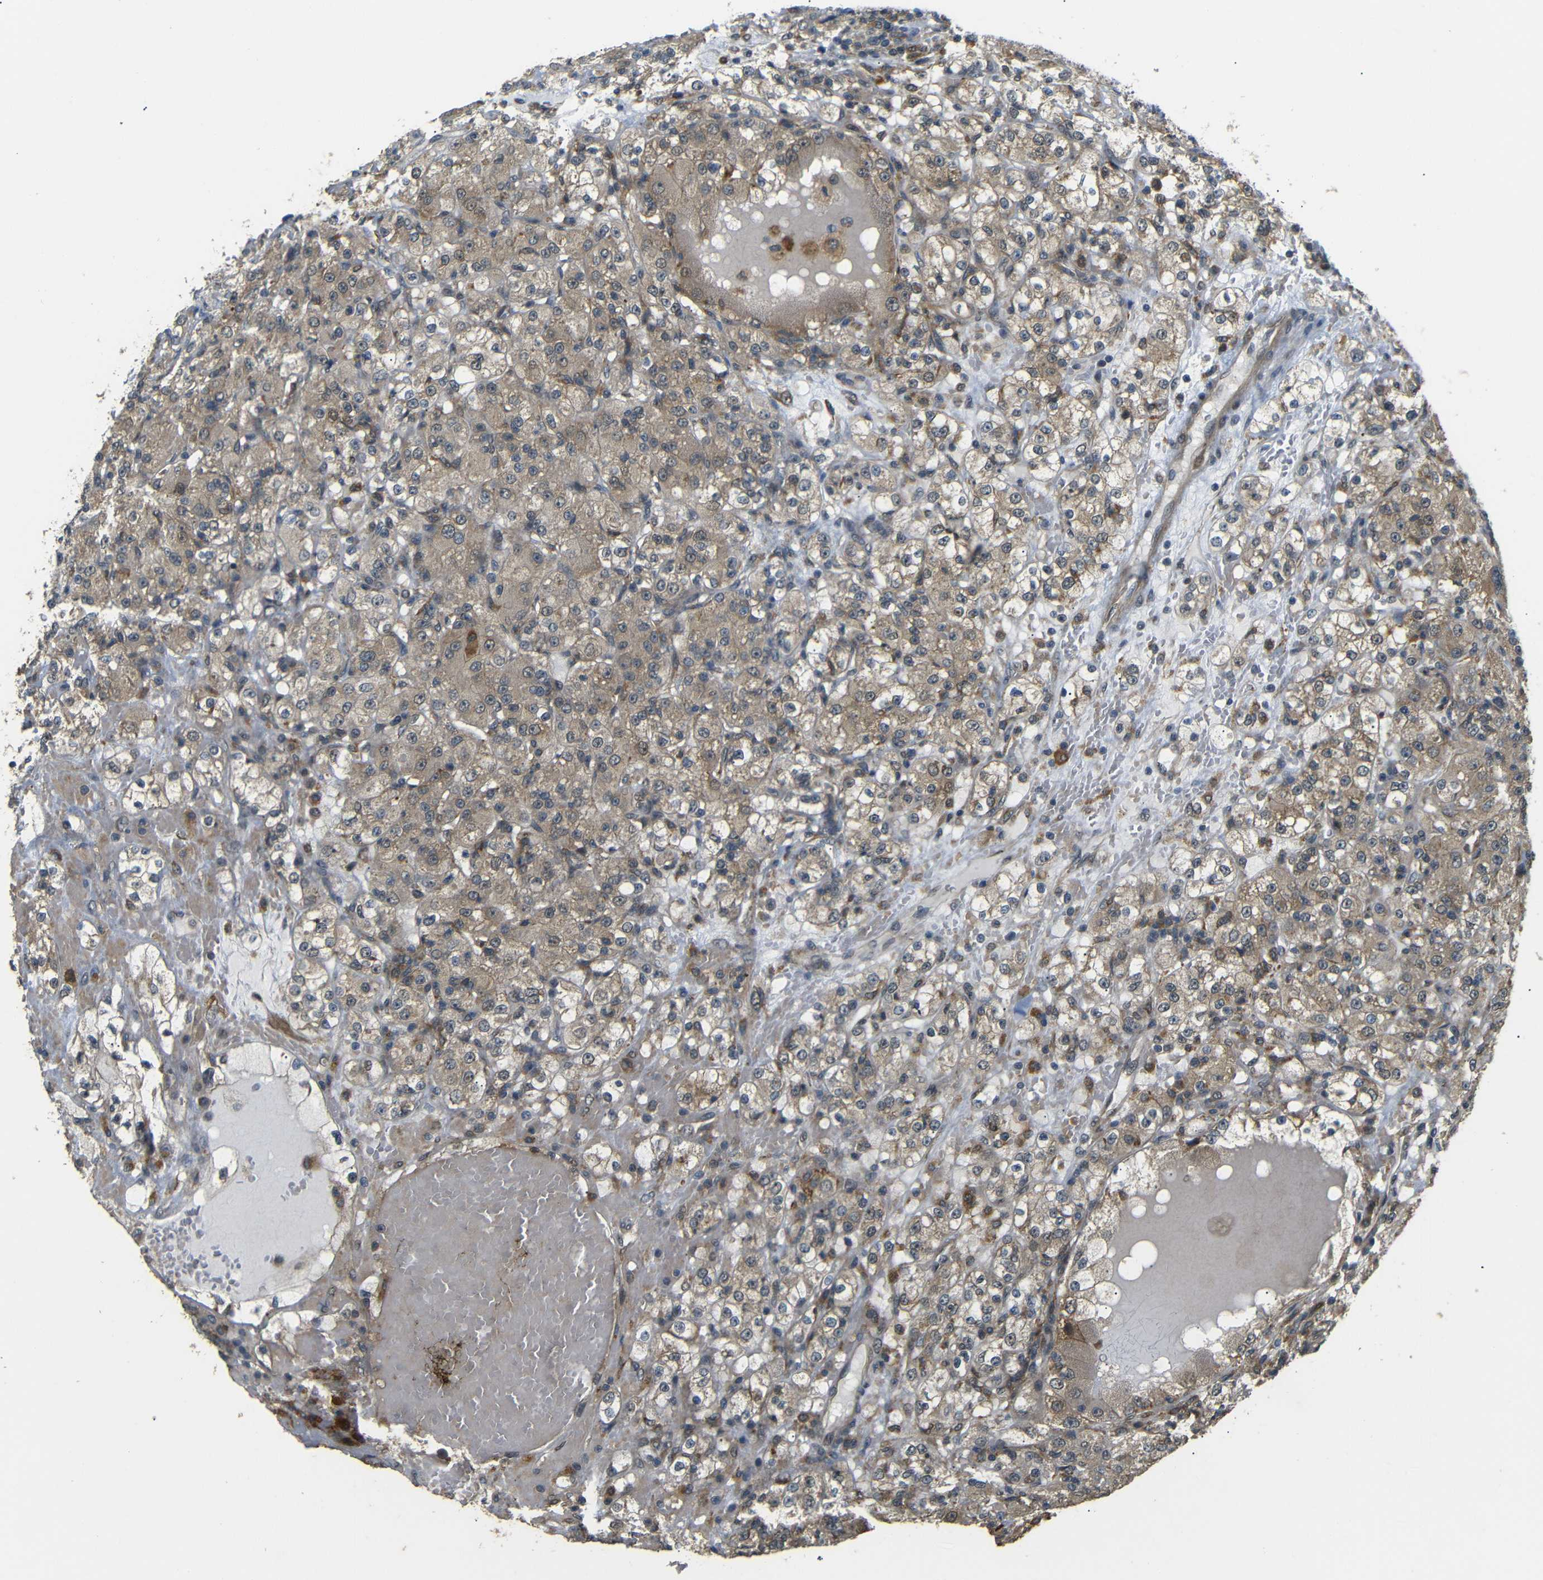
{"staining": {"intensity": "moderate", "quantity": ">75%", "location": "cytoplasmic/membranous"}, "tissue": "renal cancer", "cell_type": "Tumor cells", "image_type": "cancer", "snomed": [{"axis": "morphology", "description": "Normal tissue, NOS"}, {"axis": "morphology", "description": "Adenocarcinoma, NOS"}, {"axis": "topography", "description": "Kidney"}], "caption": "DAB (3,3'-diaminobenzidine) immunohistochemical staining of human renal cancer exhibits moderate cytoplasmic/membranous protein expression in about >75% of tumor cells.", "gene": "EPHB2", "patient": {"sex": "male", "age": 61}}